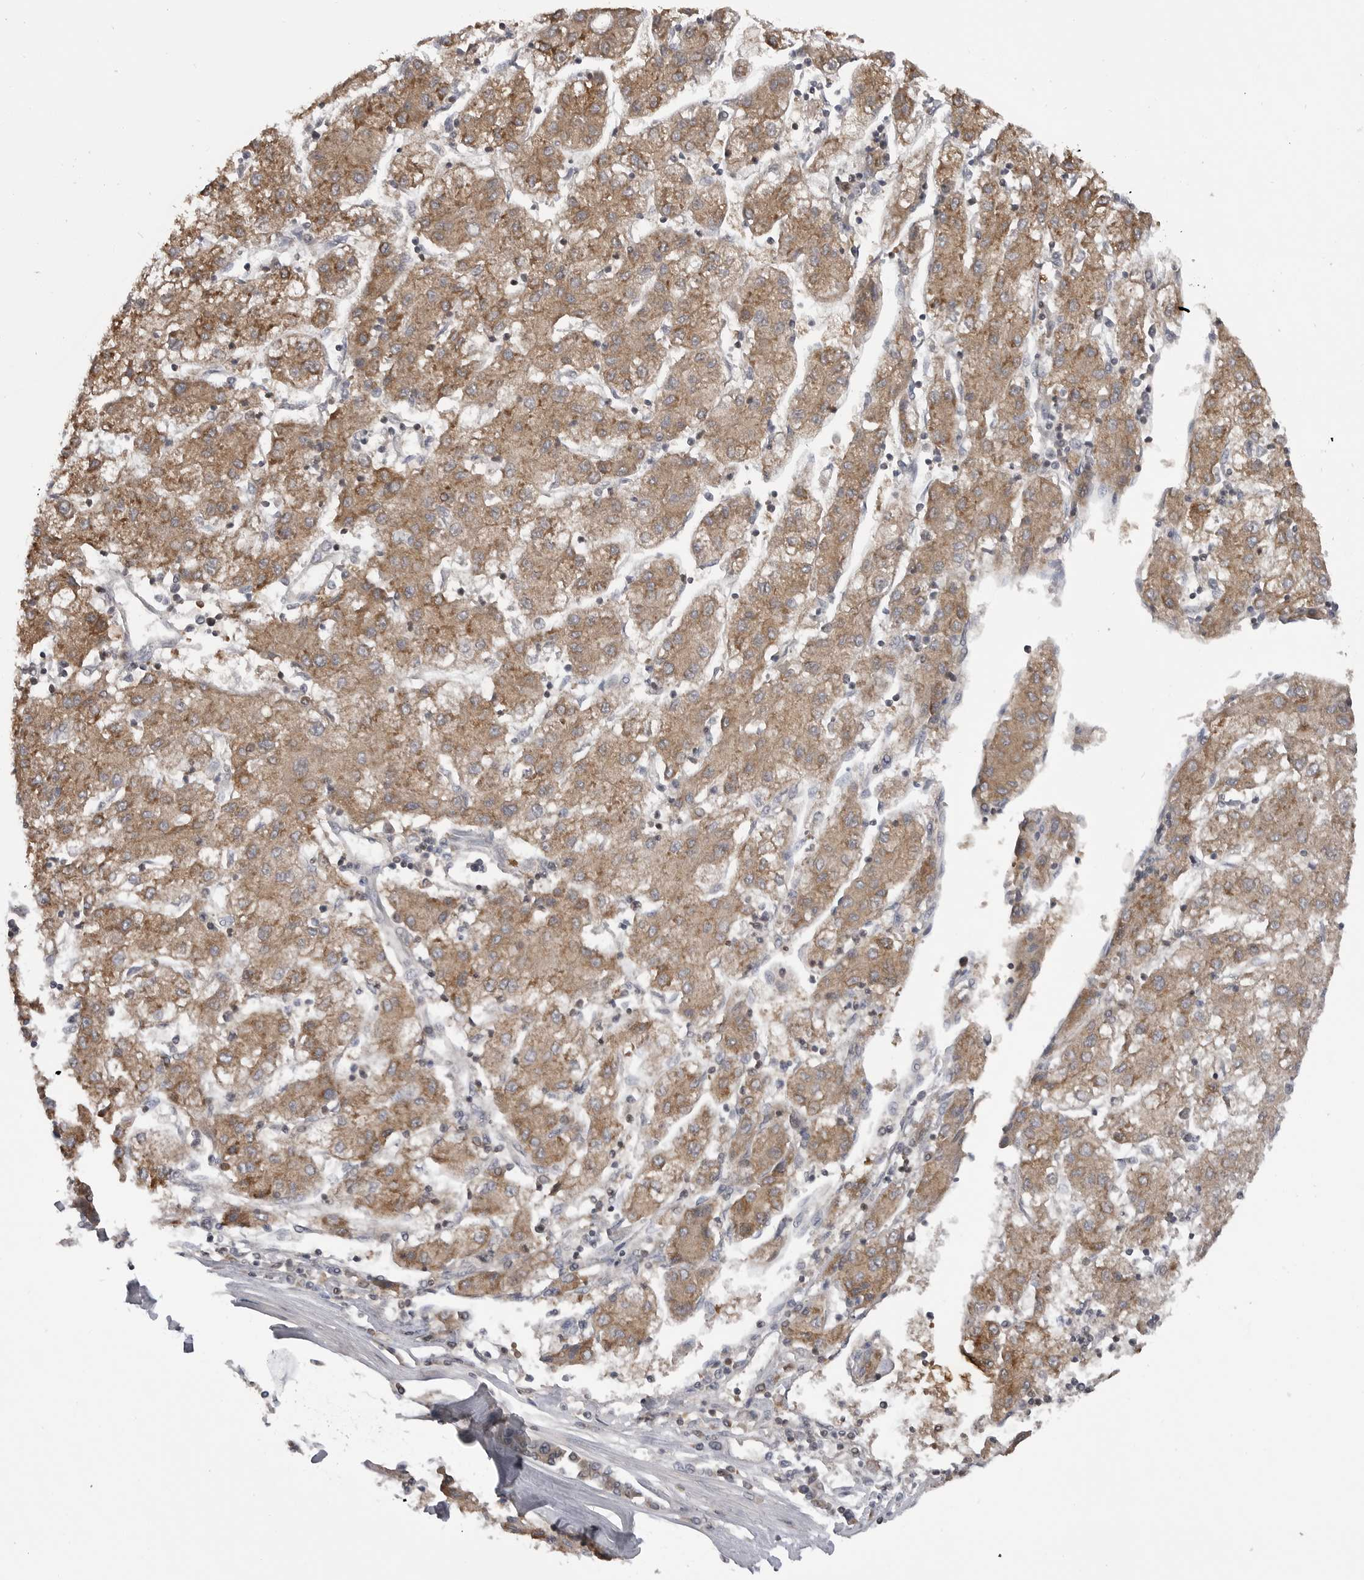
{"staining": {"intensity": "moderate", "quantity": ">75%", "location": "cytoplasmic/membranous"}, "tissue": "liver cancer", "cell_type": "Tumor cells", "image_type": "cancer", "snomed": [{"axis": "morphology", "description": "Carcinoma, Hepatocellular, NOS"}, {"axis": "topography", "description": "Liver"}], "caption": "Human liver cancer stained for a protein (brown) displays moderate cytoplasmic/membranous positive expression in approximately >75% of tumor cells.", "gene": "MAPK13", "patient": {"sex": "male", "age": 72}}